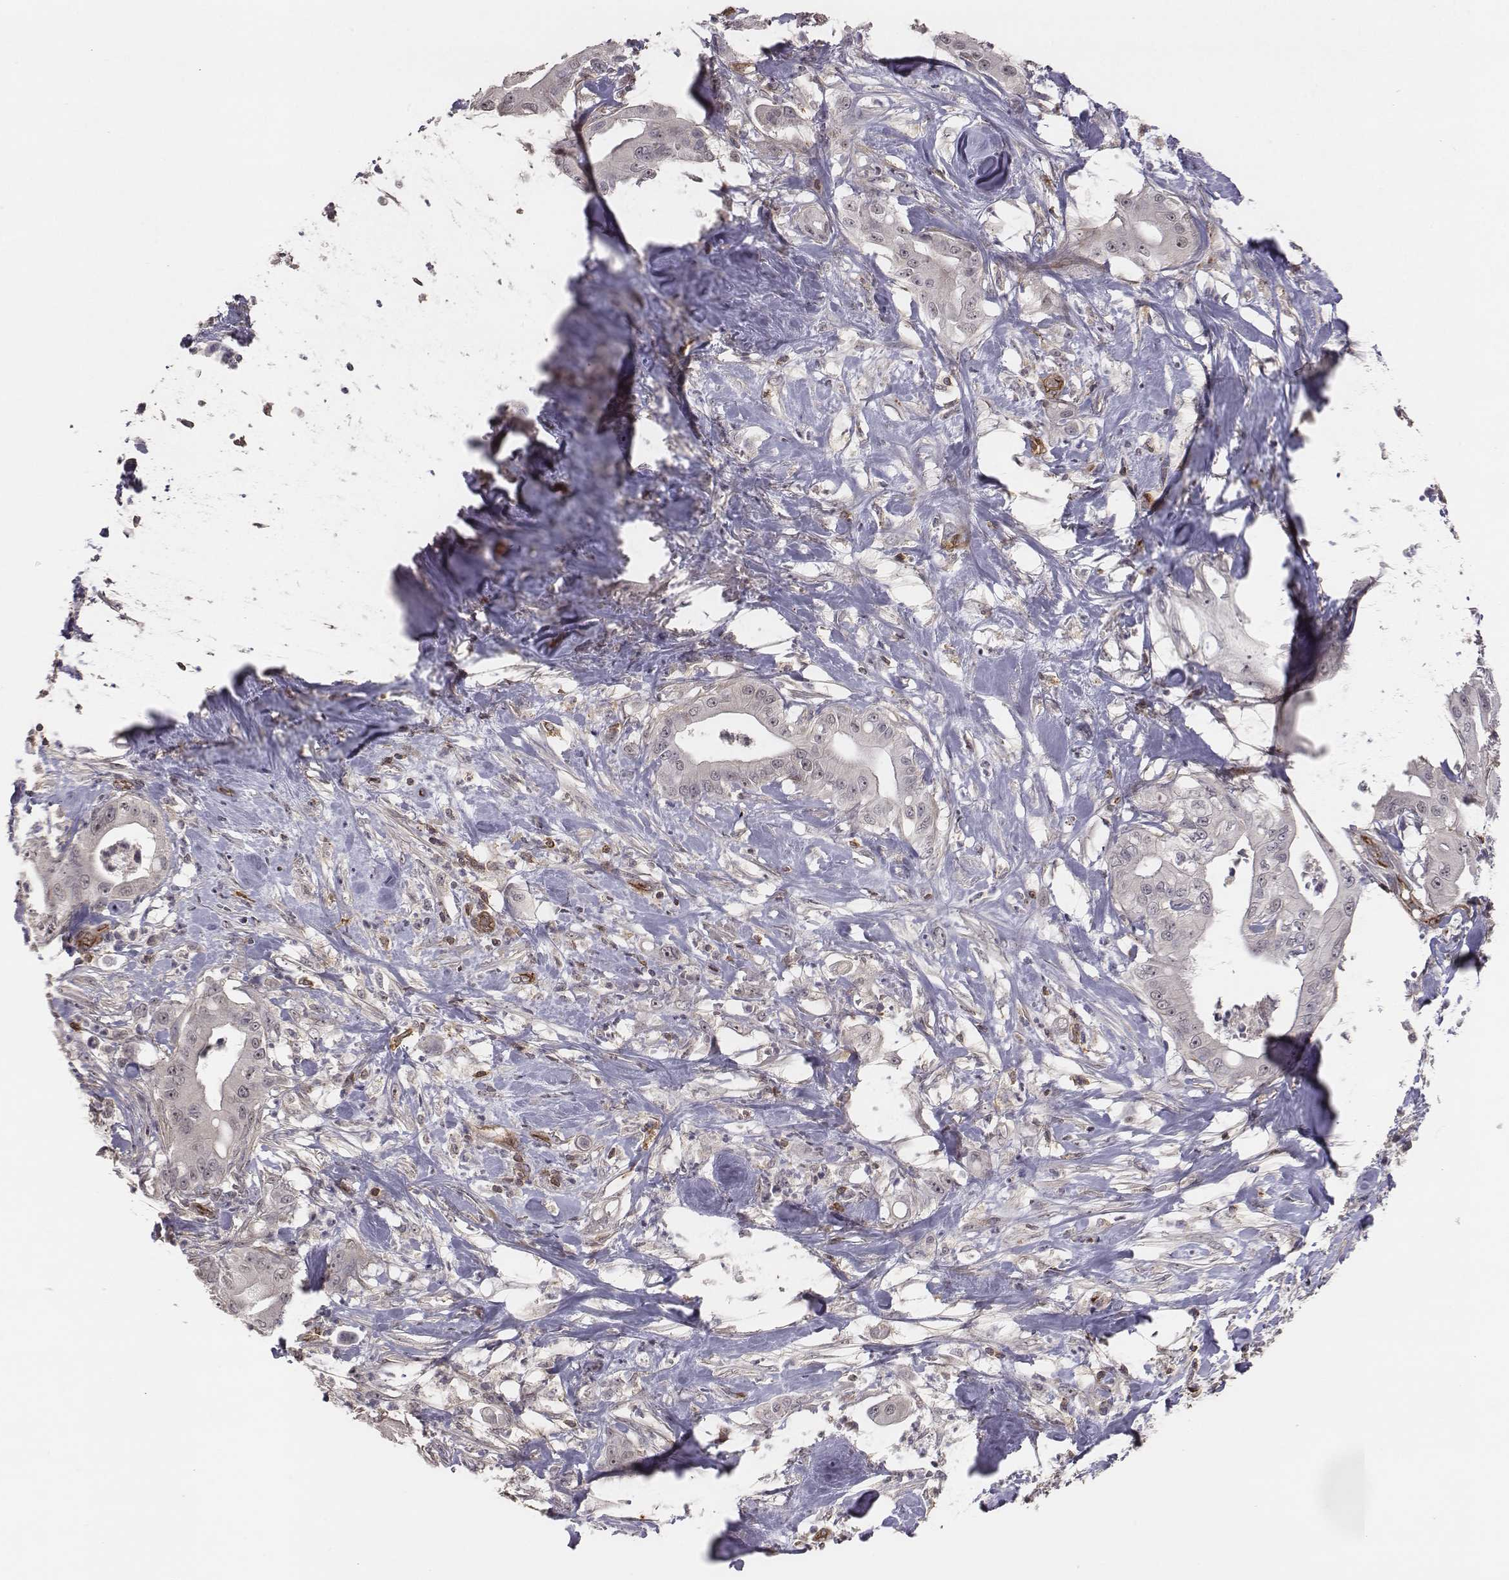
{"staining": {"intensity": "negative", "quantity": "none", "location": "none"}, "tissue": "pancreatic cancer", "cell_type": "Tumor cells", "image_type": "cancer", "snomed": [{"axis": "morphology", "description": "Adenocarcinoma, NOS"}, {"axis": "topography", "description": "Pancreas"}], "caption": "Immunohistochemistry (IHC) micrograph of neoplastic tissue: human adenocarcinoma (pancreatic) stained with DAB (3,3'-diaminobenzidine) shows no significant protein positivity in tumor cells. (DAB IHC with hematoxylin counter stain).", "gene": "PTPRG", "patient": {"sex": "male", "age": 71}}